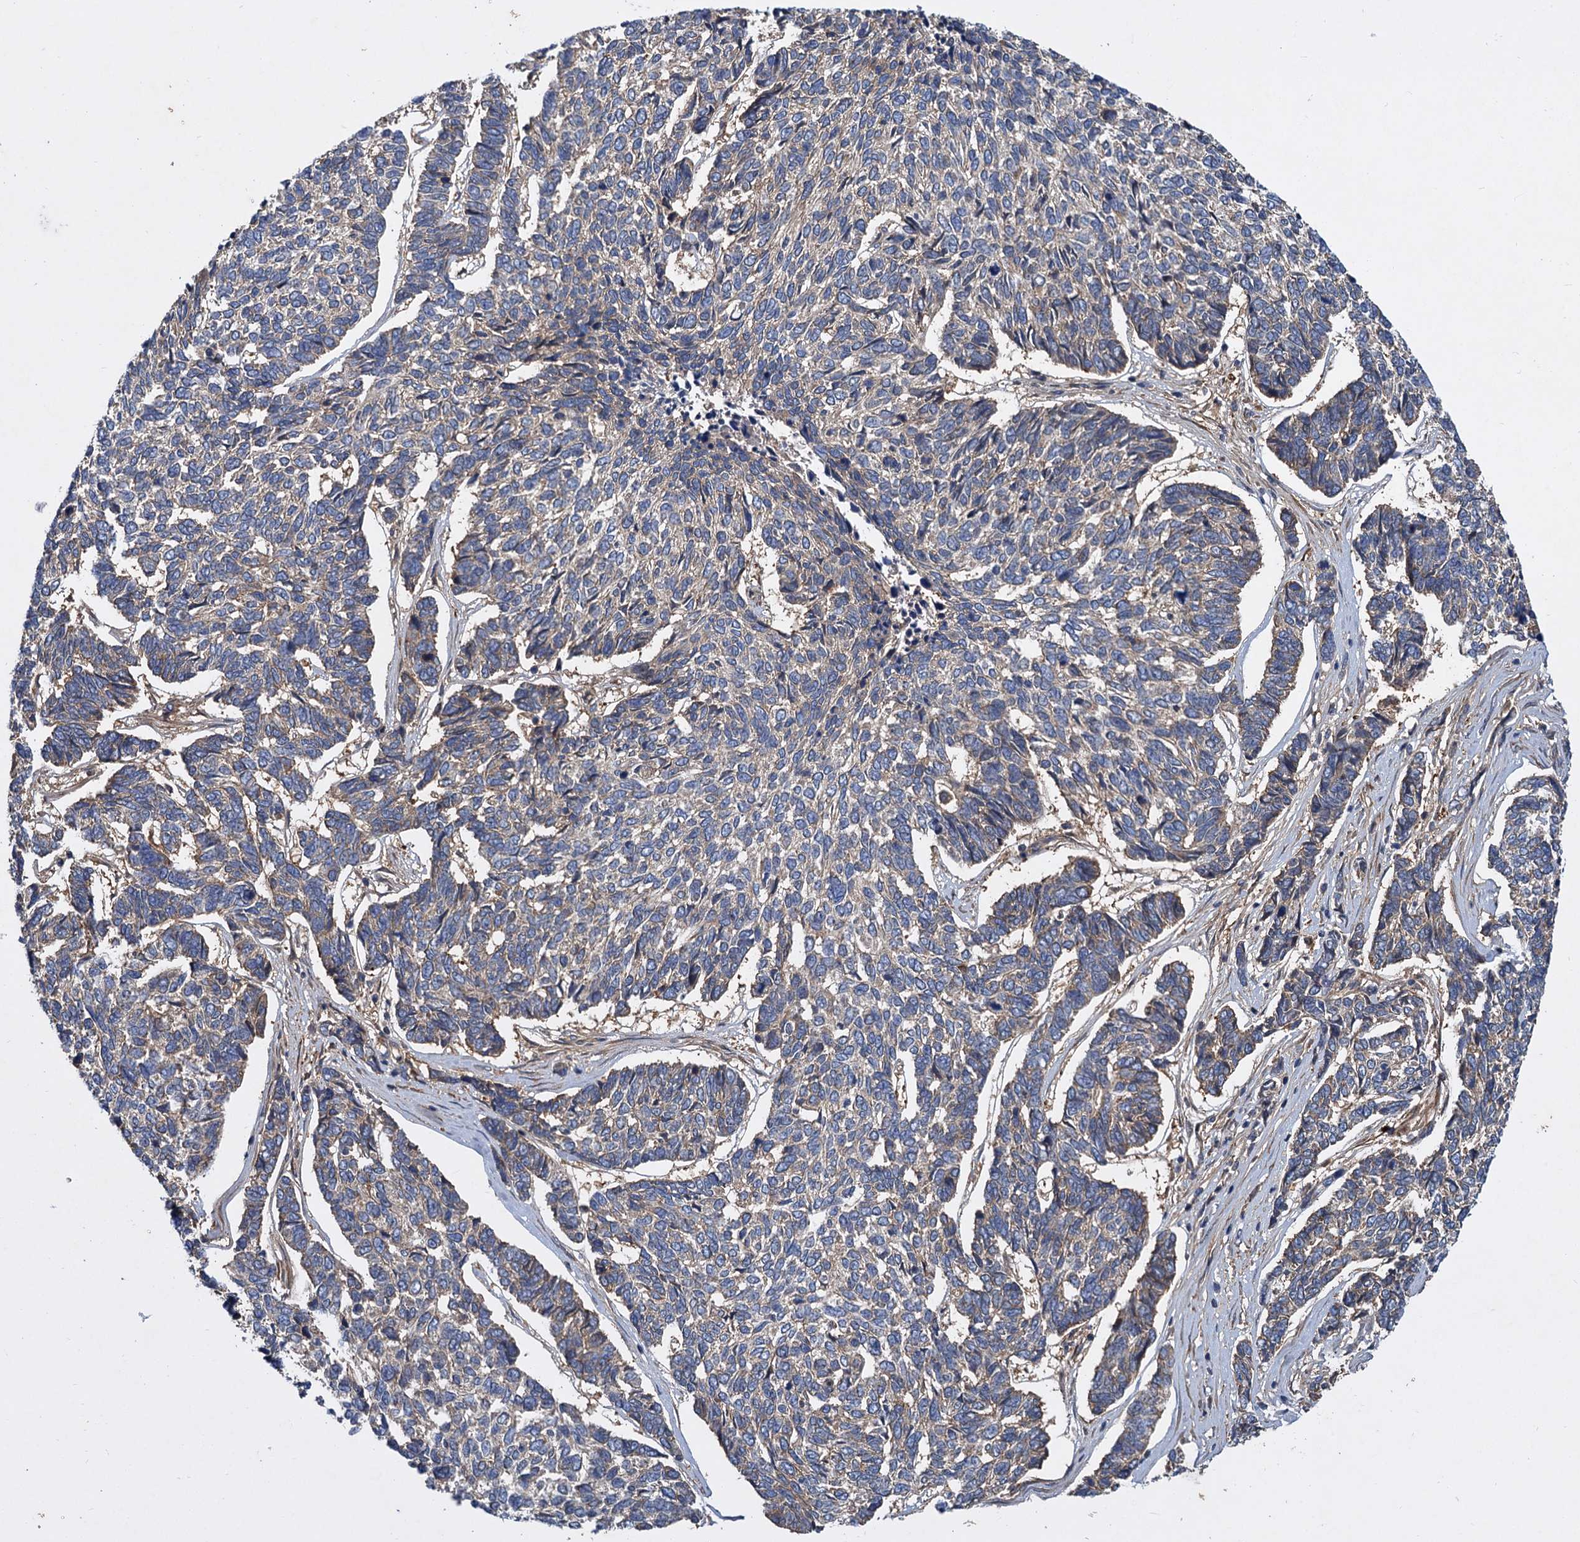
{"staining": {"intensity": "weak", "quantity": "25%-75%", "location": "cytoplasmic/membranous"}, "tissue": "skin cancer", "cell_type": "Tumor cells", "image_type": "cancer", "snomed": [{"axis": "morphology", "description": "Basal cell carcinoma"}, {"axis": "topography", "description": "Skin"}], "caption": "Tumor cells reveal weak cytoplasmic/membranous positivity in approximately 25%-75% of cells in basal cell carcinoma (skin).", "gene": "ALKBH7", "patient": {"sex": "female", "age": 65}}